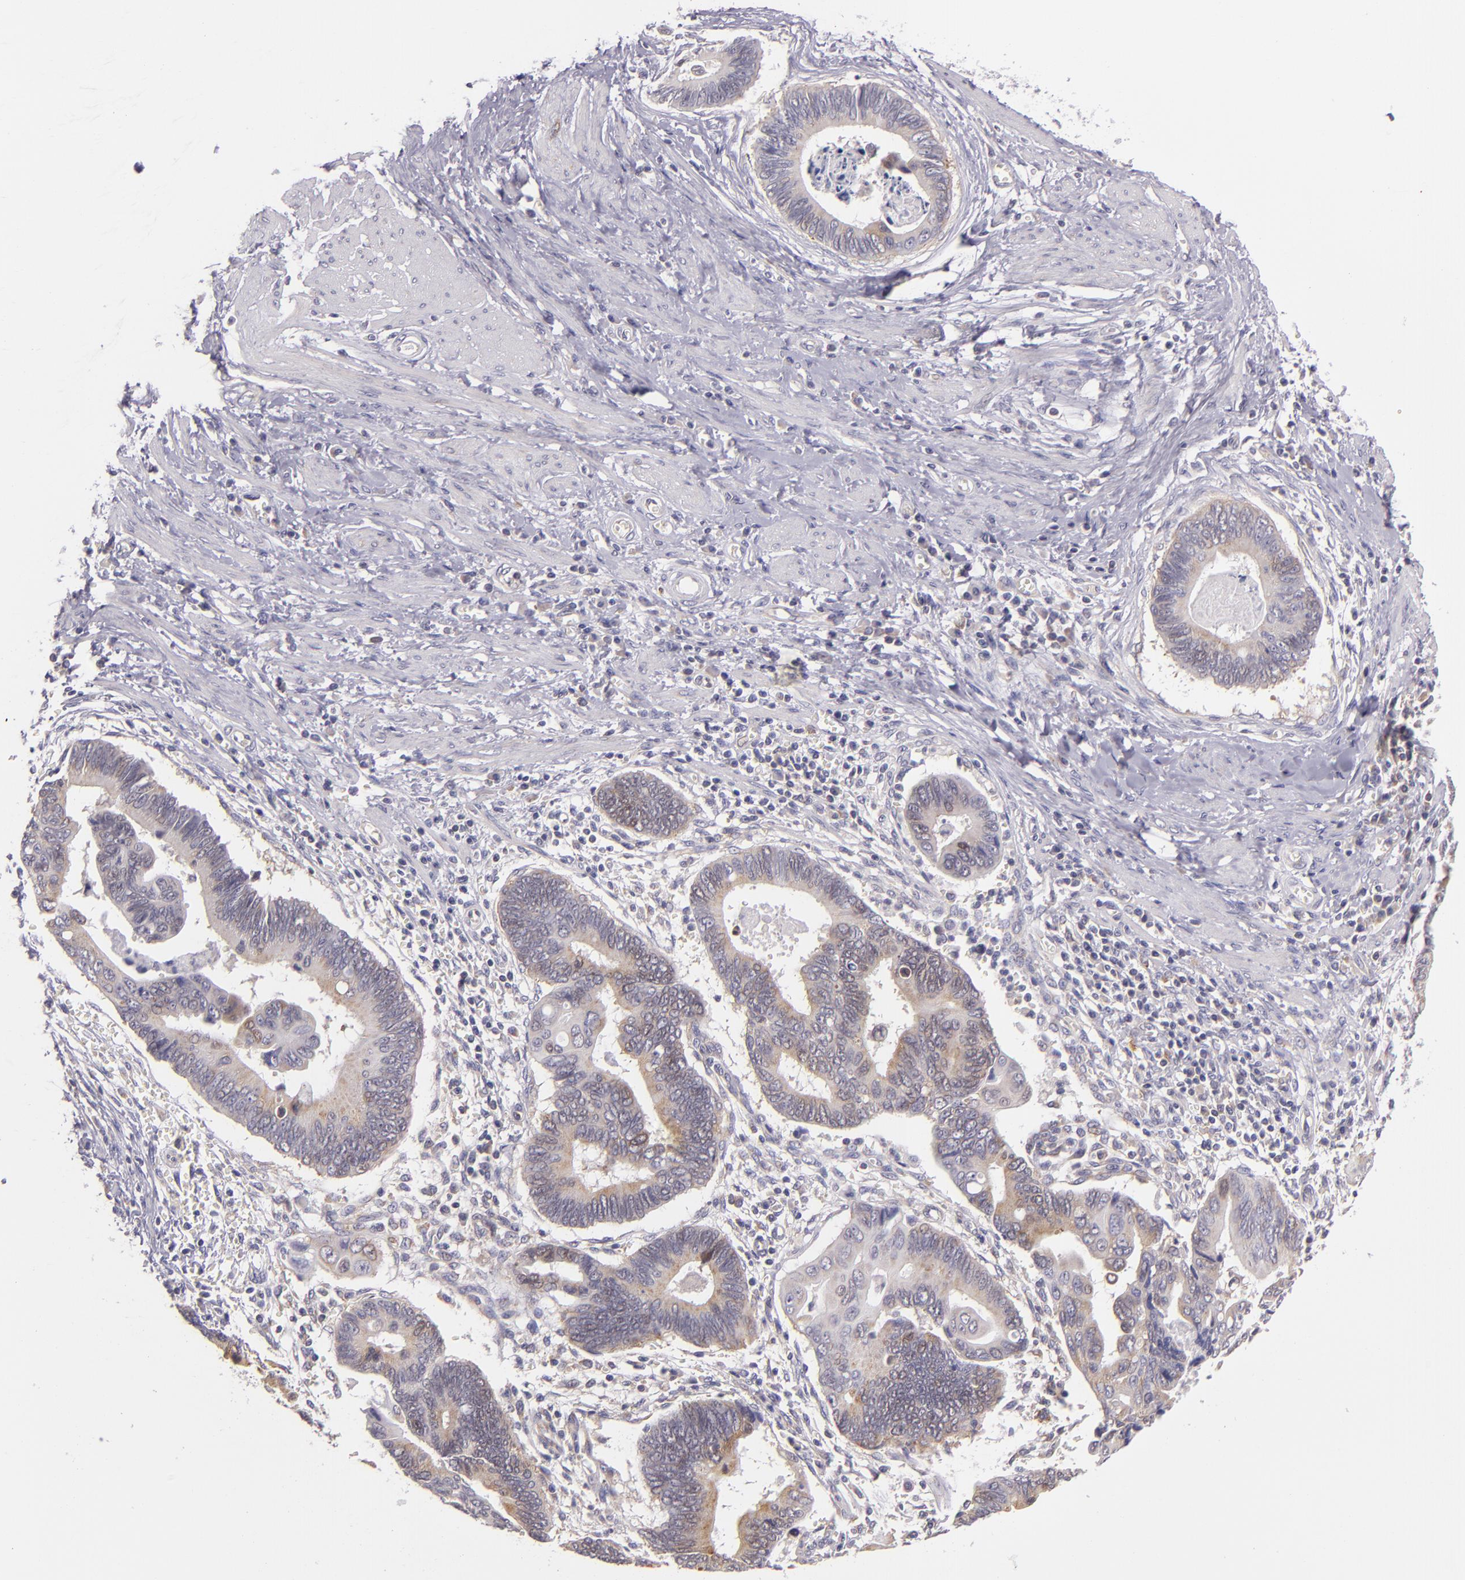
{"staining": {"intensity": "weak", "quantity": "25%-75%", "location": "cytoplasmic/membranous"}, "tissue": "pancreatic cancer", "cell_type": "Tumor cells", "image_type": "cancer", "snomed": [{"axis": "morphology", "description": "Adenocarcinoma, NOS"}, {"axis": "topography", "description": "Pancreas"}], "caption": "A histopathology image showing weak cytoplasmic/membranous positivity in about 25%-75% of tumor cells in adenocarcinoma (pancreatic), as visualized by brown immunohistochemical staining.", "gene": "UPF3B", "patient": {"sex": "female", "age": 70}}